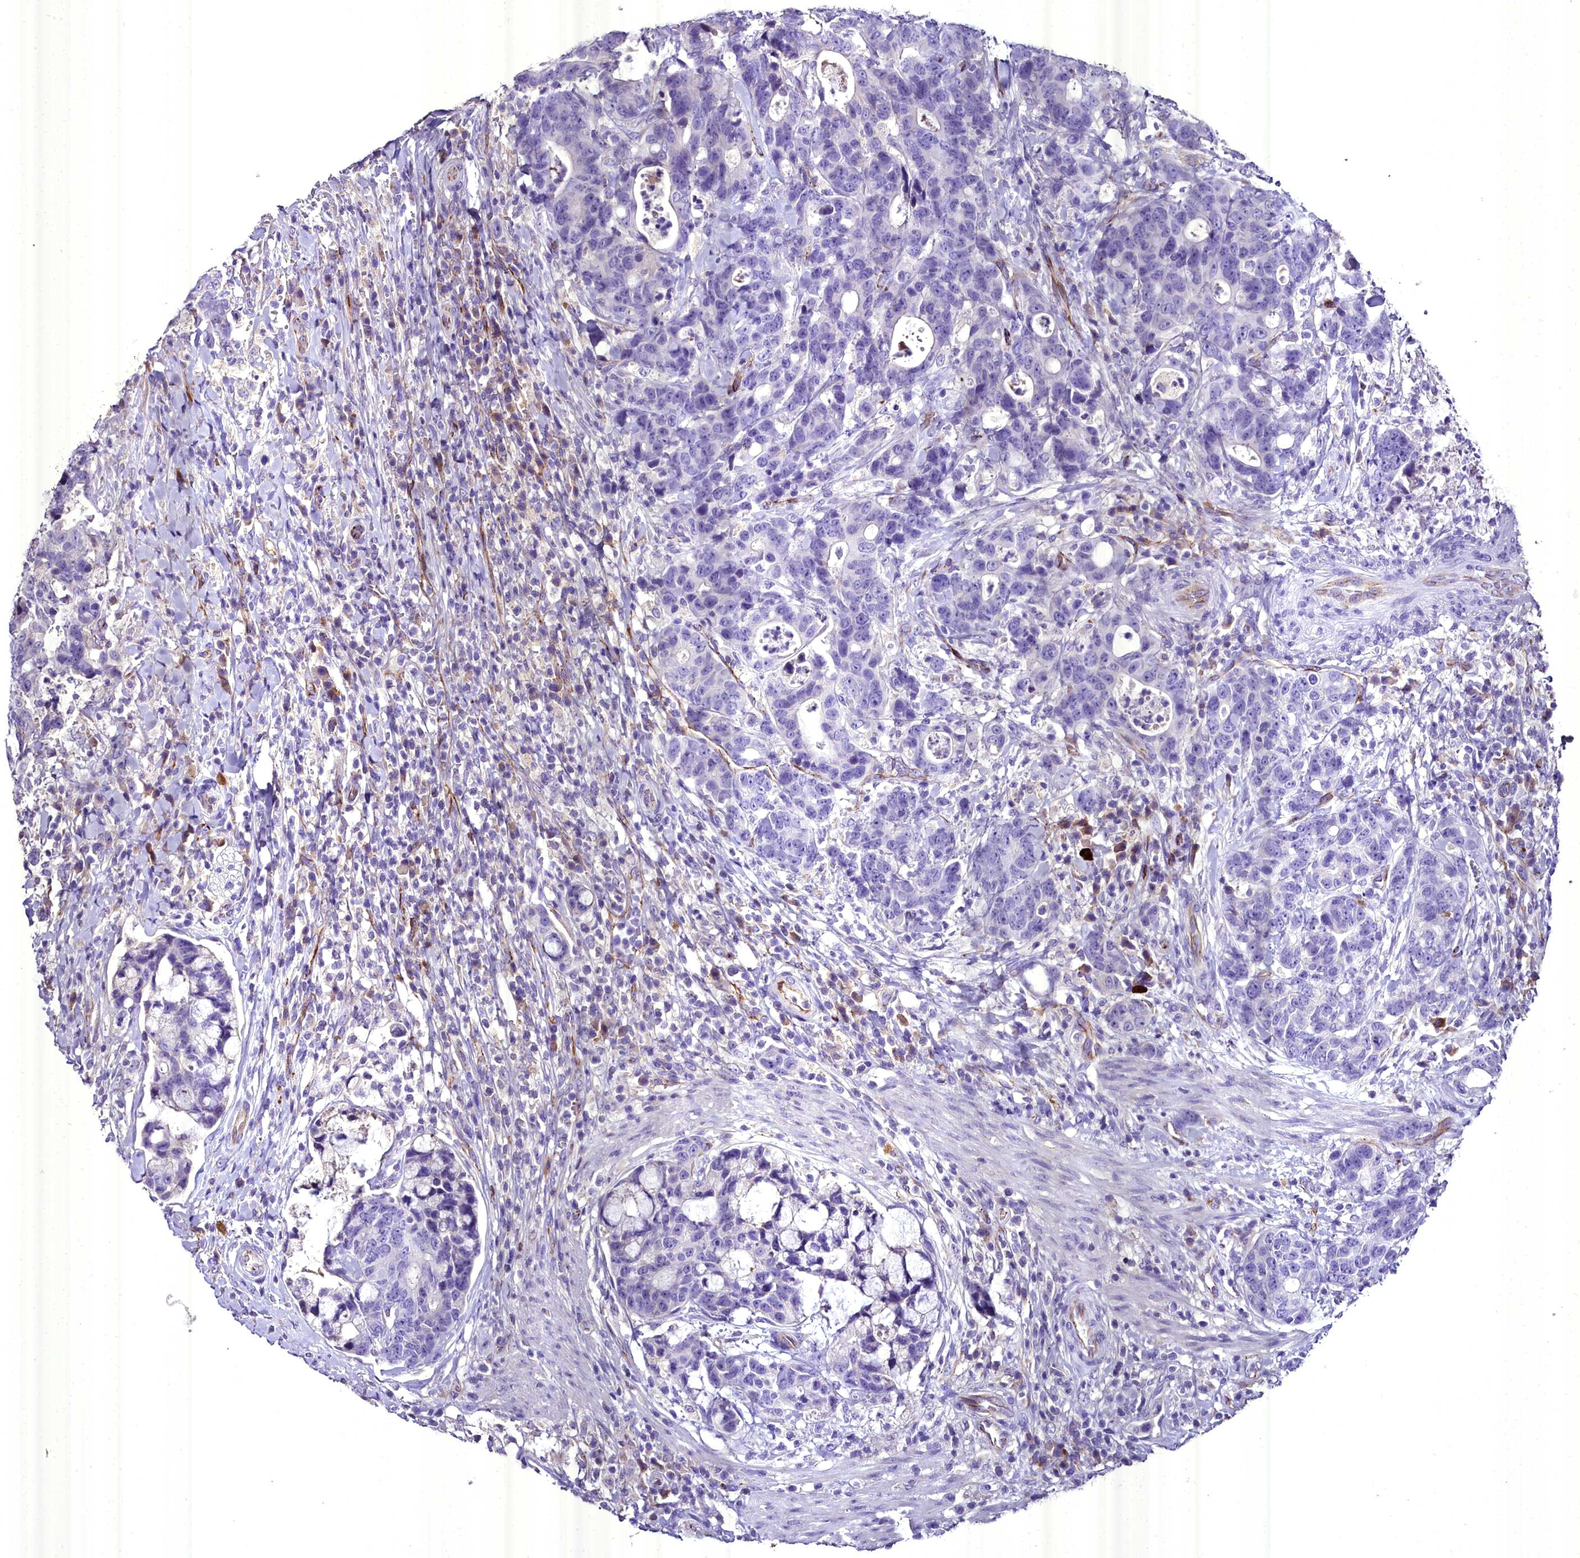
{"staining": {"intensity": "negative", "quantity": "none", "location": "none"}, "tissue": "colorectal cancer", "cell_type": "Tumor cells", "image_type": "cancer", "snomed": [{"axis": "morphology", "description": "Adenocarcinoma, NOS"}, {"axis": "topography", "description": "Colon"}], "caption": "Protein analysis of colorectal cancer reveals no significant positivity in tumor cells.", "gene": "MS4A18", "patient": {"sex": "female", "age": 82}}